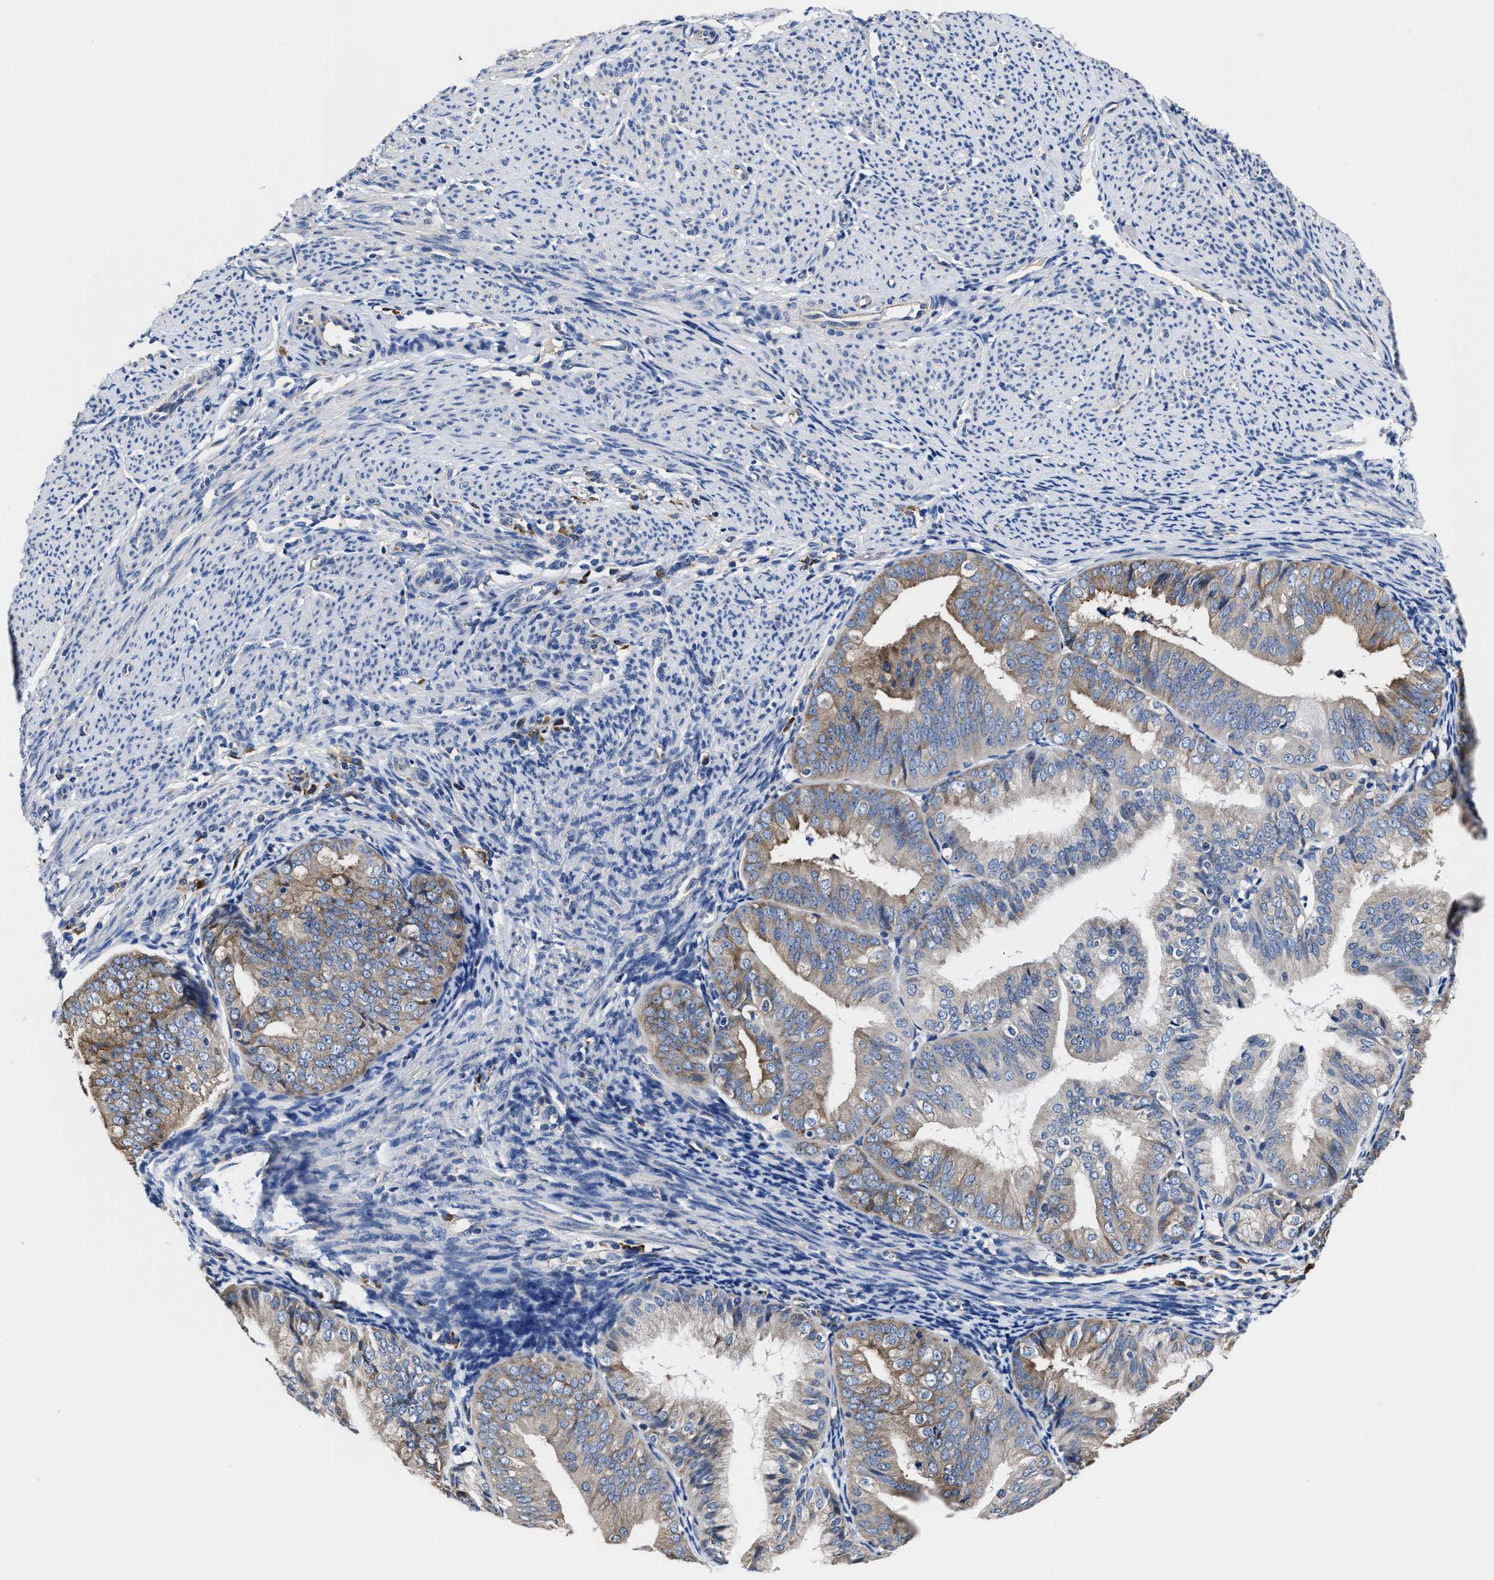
{"staining": {"intensity": "moderate", "quantity": "<25%", "location": "cytoplasmic/membranous"}, "tissue": "endometrial cancer", "cell_type": "Tumor cells", "image_type": "cancer", "snomed": [{"axis": "morphology", "description": "Adenocarcinoma, NOS"}, {"axis": "topography", "description": "Endometrium"}], "caption": "Immunohistochemical staining of human endometrial cancer (adenocarcinoma) reveals moderate cytoplasmic/membranous protein expression in about <25% of tumor cells.", "gene": "SRPK2", "patient": {"sex": "female", "age": 63}}